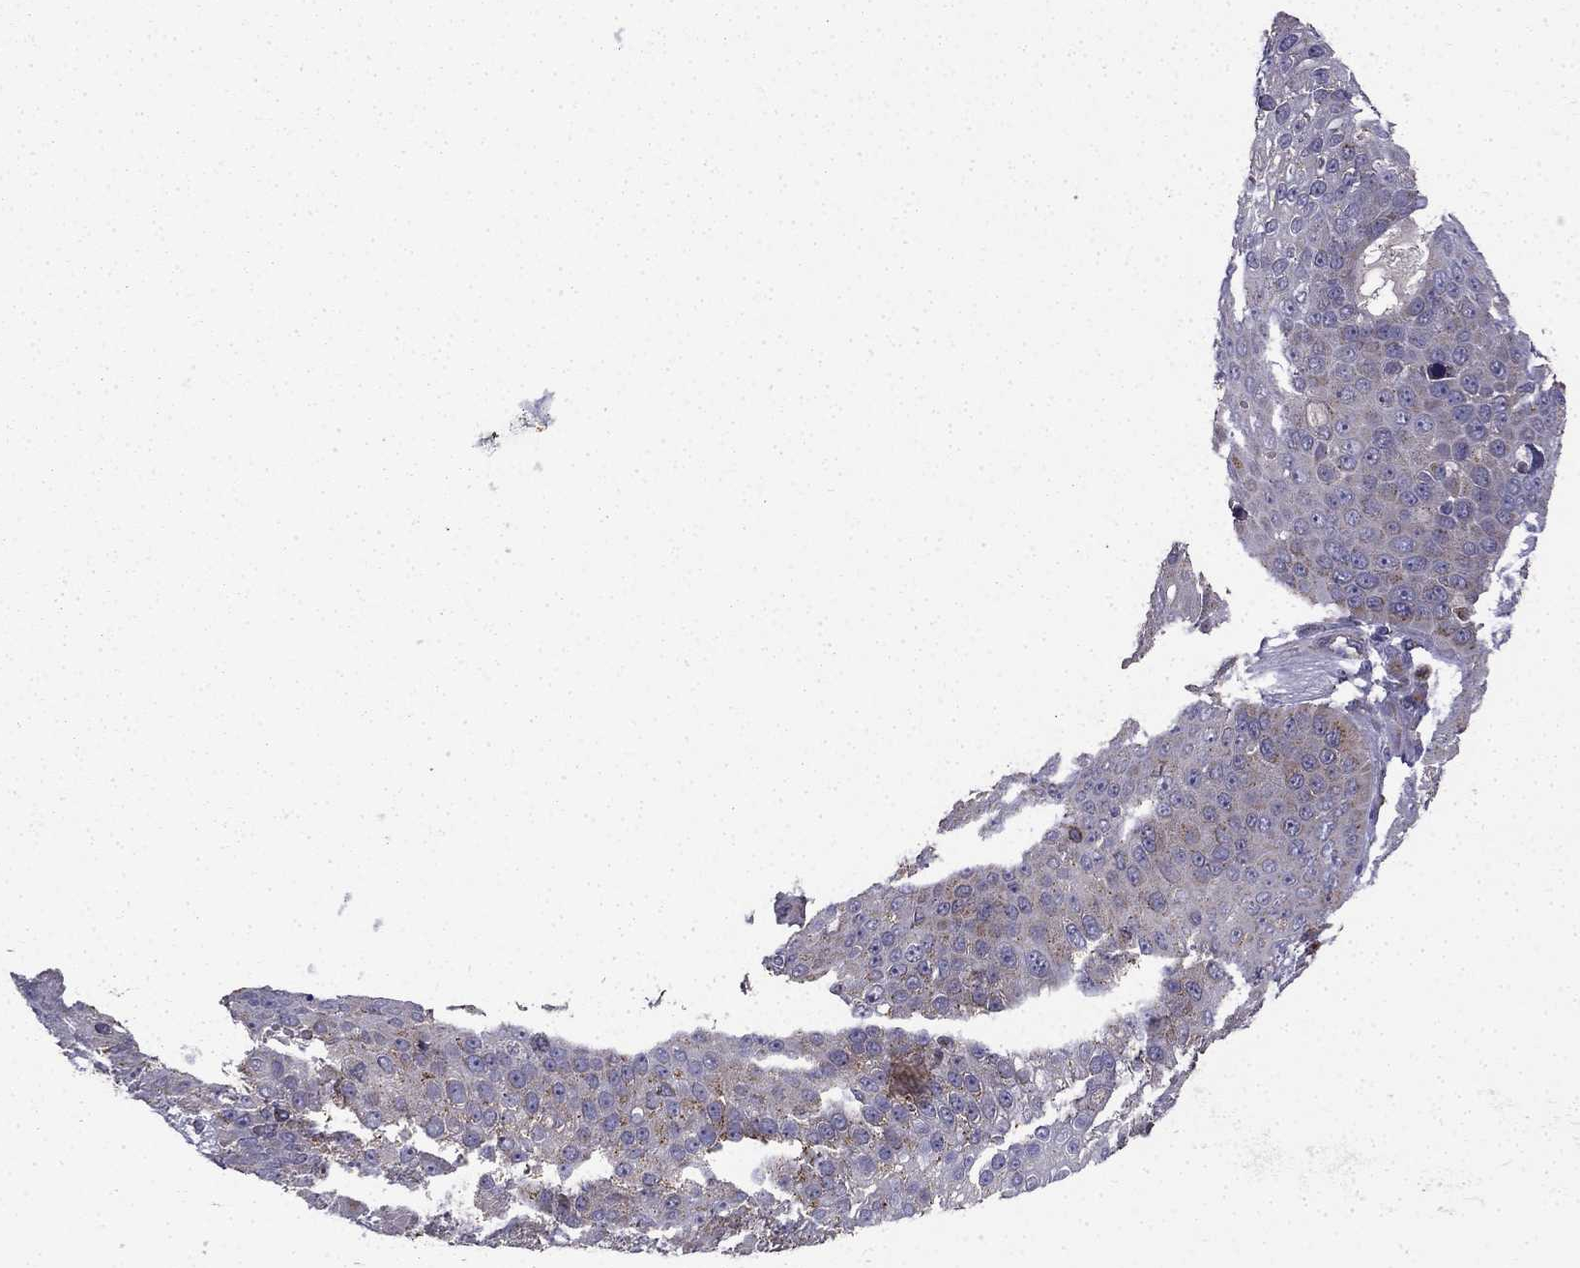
{"staining": {"intensity": "negative", "quantity": "none", "location": "none"}, "tissue": "skin cancer", "cell_type": "Tumor cells", "image_type": "cancer", "snomed": [{"axis": "morphology", "description": "Squamous cell carcinoma, NOS"}, {"axis": "topography", "description": "Skin"}], "caption": "There is no significant expression in tumor cells of squamous cell carcinoma (skin). The staining is performed using DAB (3,3'-diaminobenzidine) brown chromogen with nuclei counter-stained in using hematoxylin.", "gene": "B4GALT7", "patient": {"sex": "male", "age": 71}}